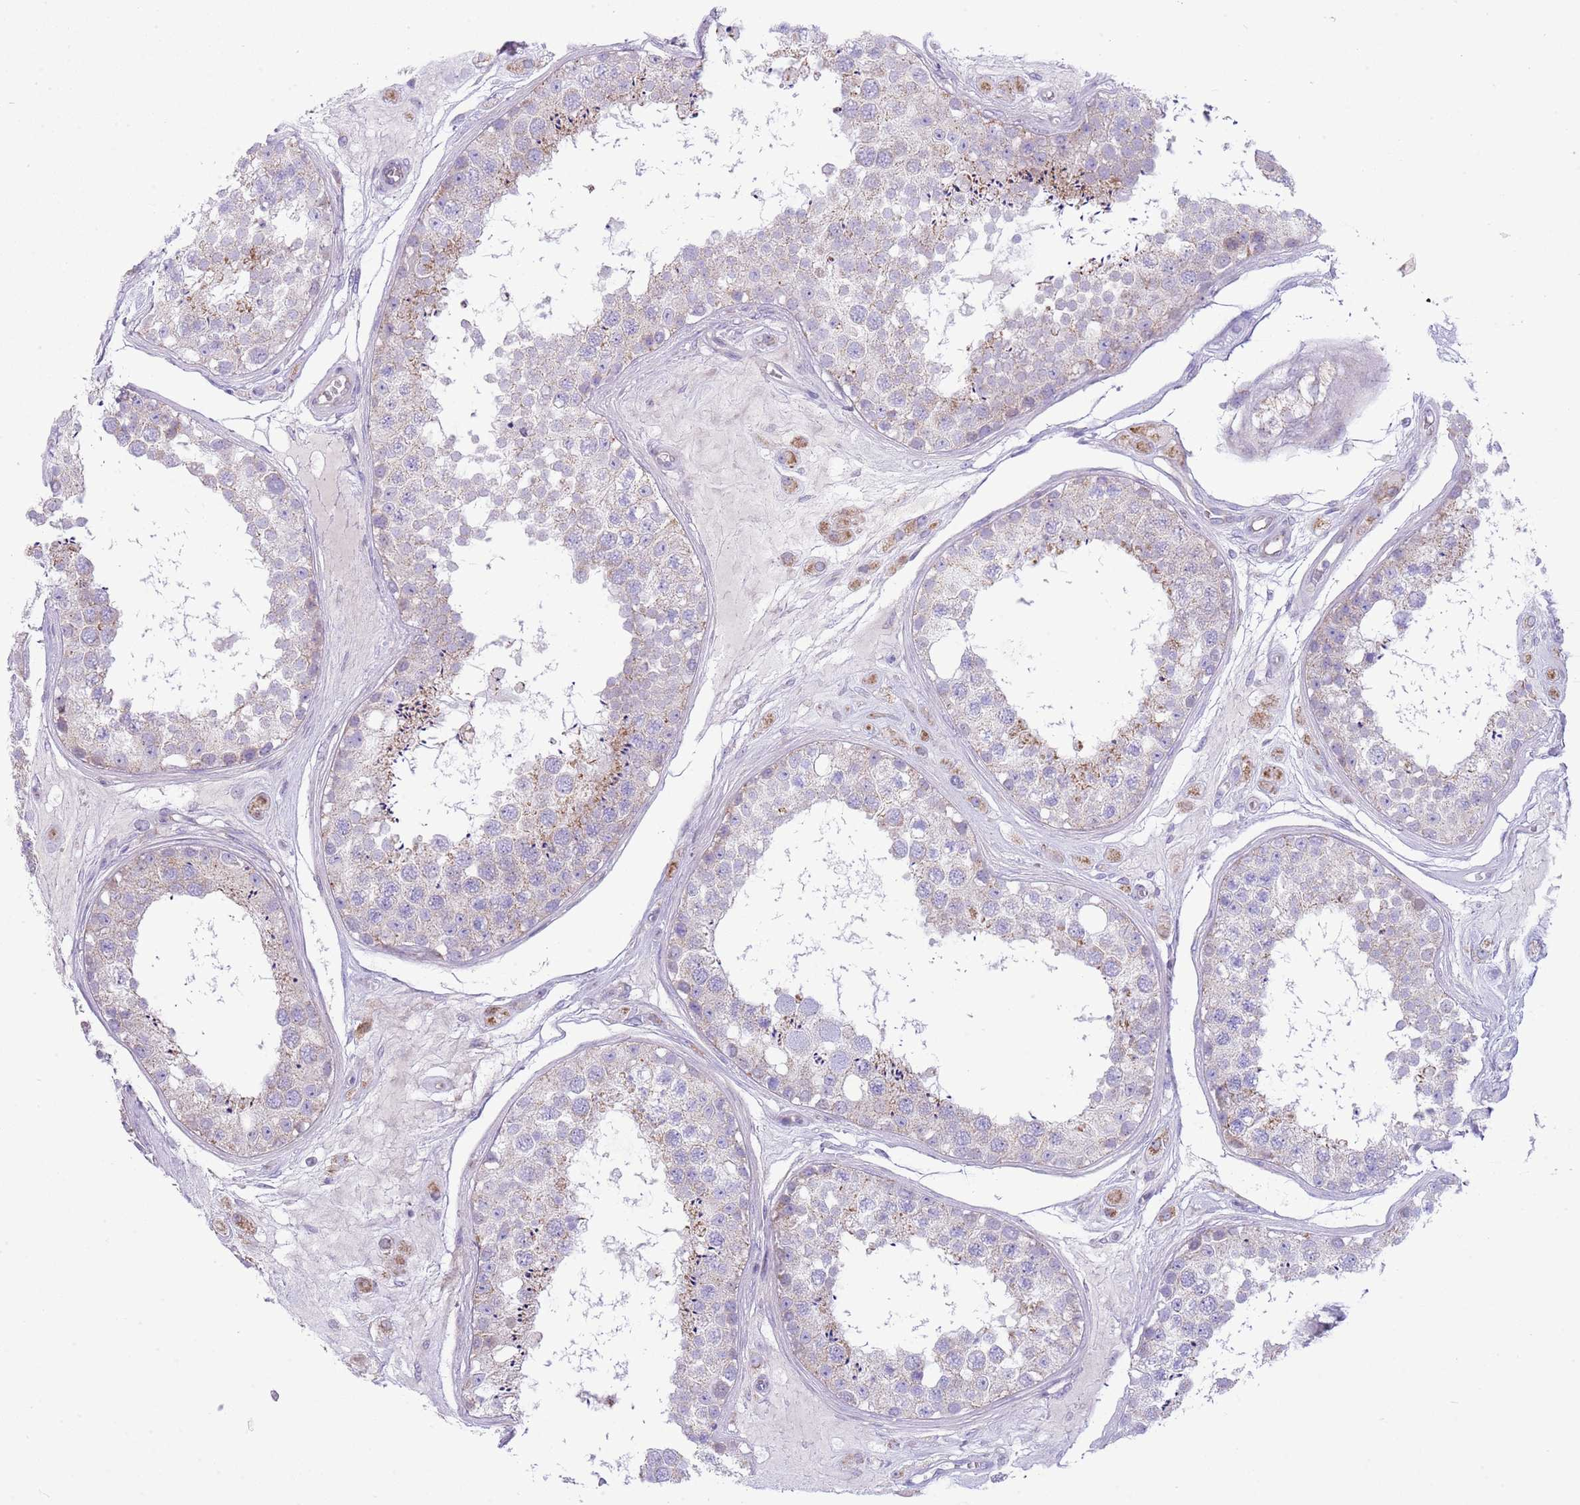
{"staining": {"intensity": "weak", "quantity": "<25%", "location": "cytoplasmic/membranous"}, "tissue": "testis", "cell_type": "Cells in seminiferous ducts", "image_type": "normal", "snomed": [{"axis": "morphology", "description": "Normal tissue, NOS"}, {"axis": "topography", "description": "Testis"}], "caption": "Micrograph shows no protein positivity in cells in seminiferous ducts of unremarkable testis.", "gene": "OAZ2", "patient": {"sex": "male", "age": 25}}